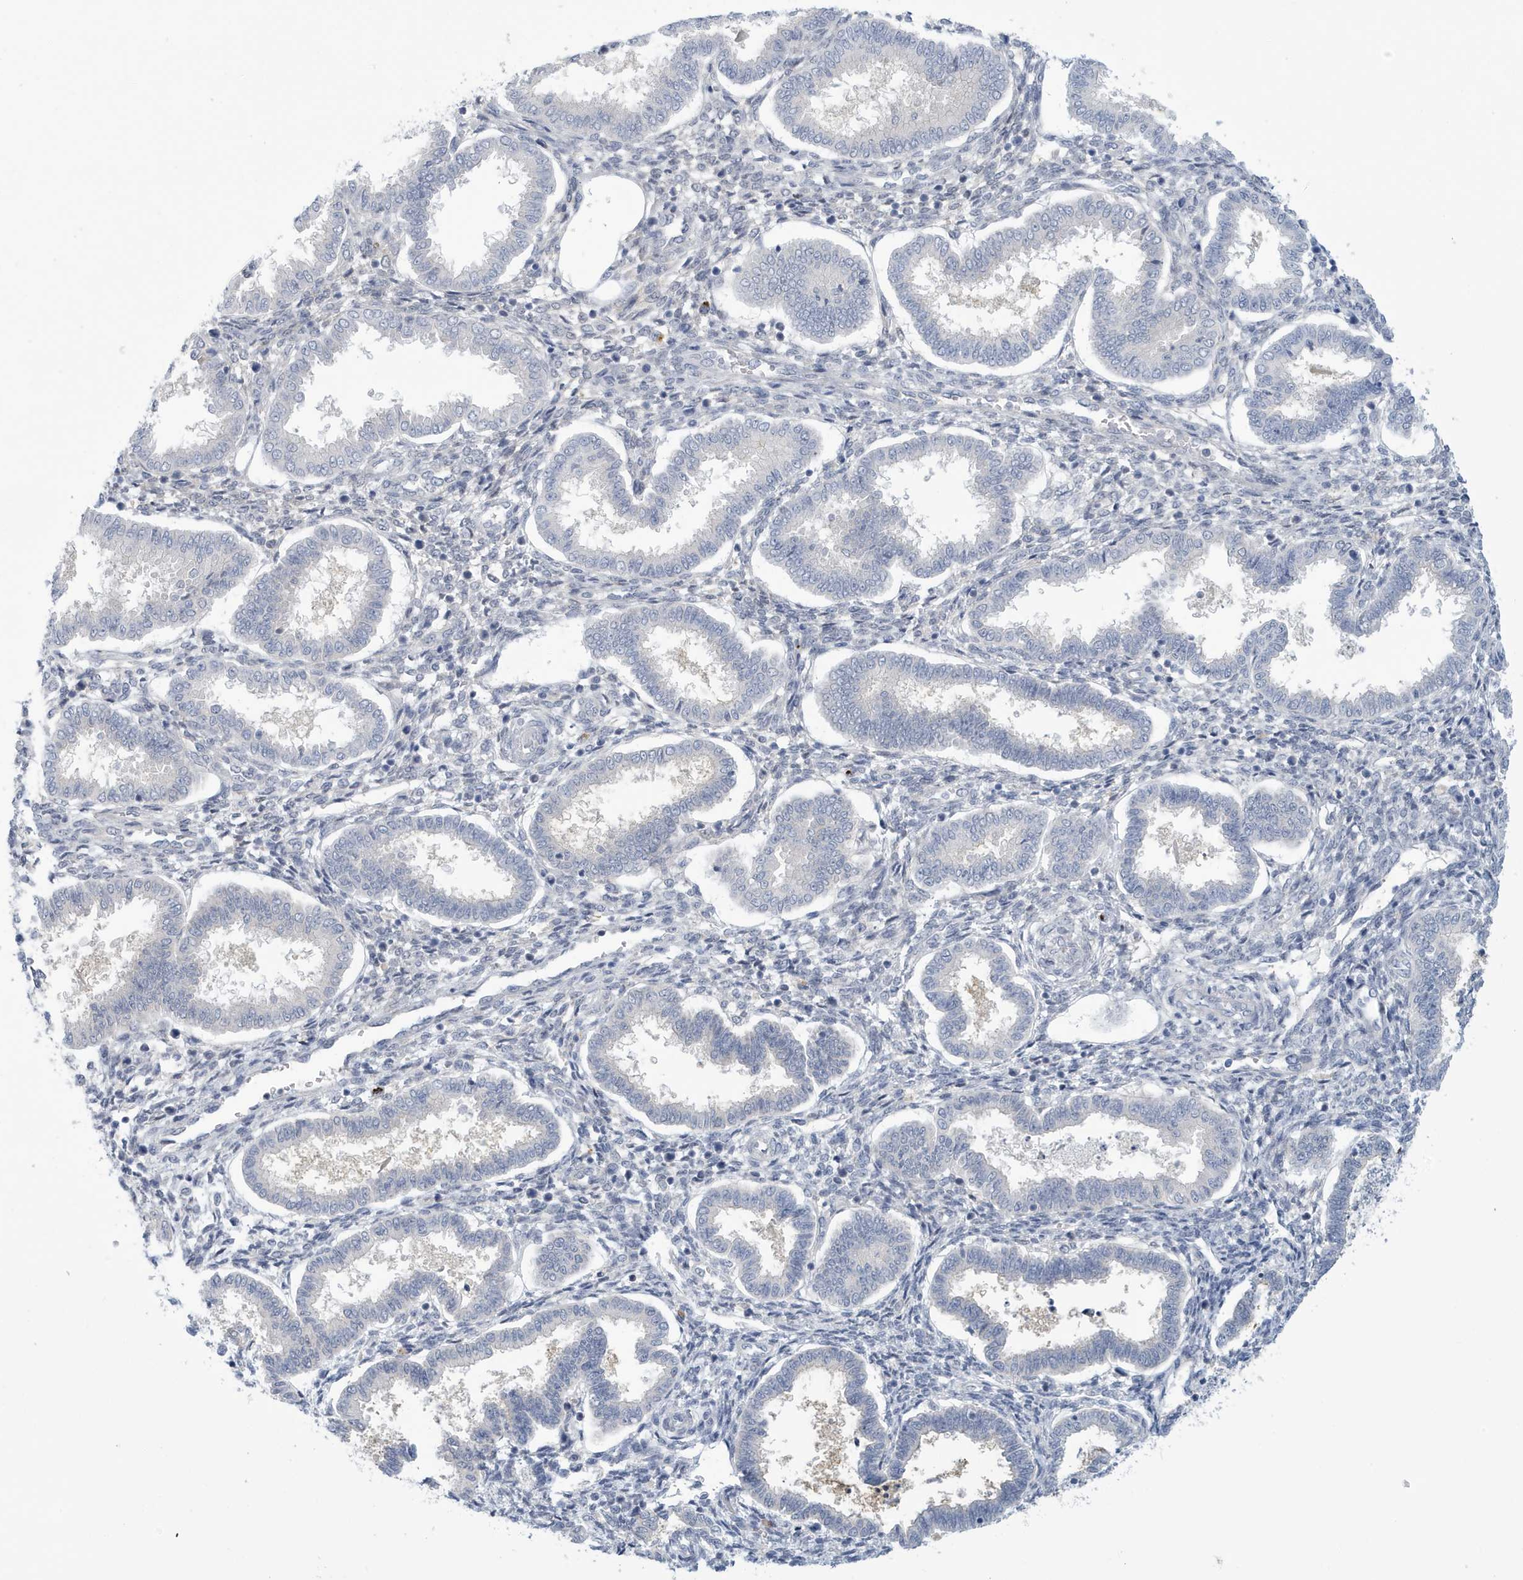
{"staining": {"intensity": "negative", "quantity": "none", "location": "none"}, "tissue": "endometrium", "cell_type": "Cells in endometrial stroma", "image_type": "normal", "snomed": [{"axis": "morphology", "description": "Normal tissue, NOS"}, {"axis": "topography", "description": "Endometrium"}], "caption": "There is no significant staining in cells in endometrial stroma of endometrium. (Immunohistochemistry (ihc), brightfield microscopy, high magnification).", "gene": "VTA1", "patient": {"sex": "female", "age": 24}}